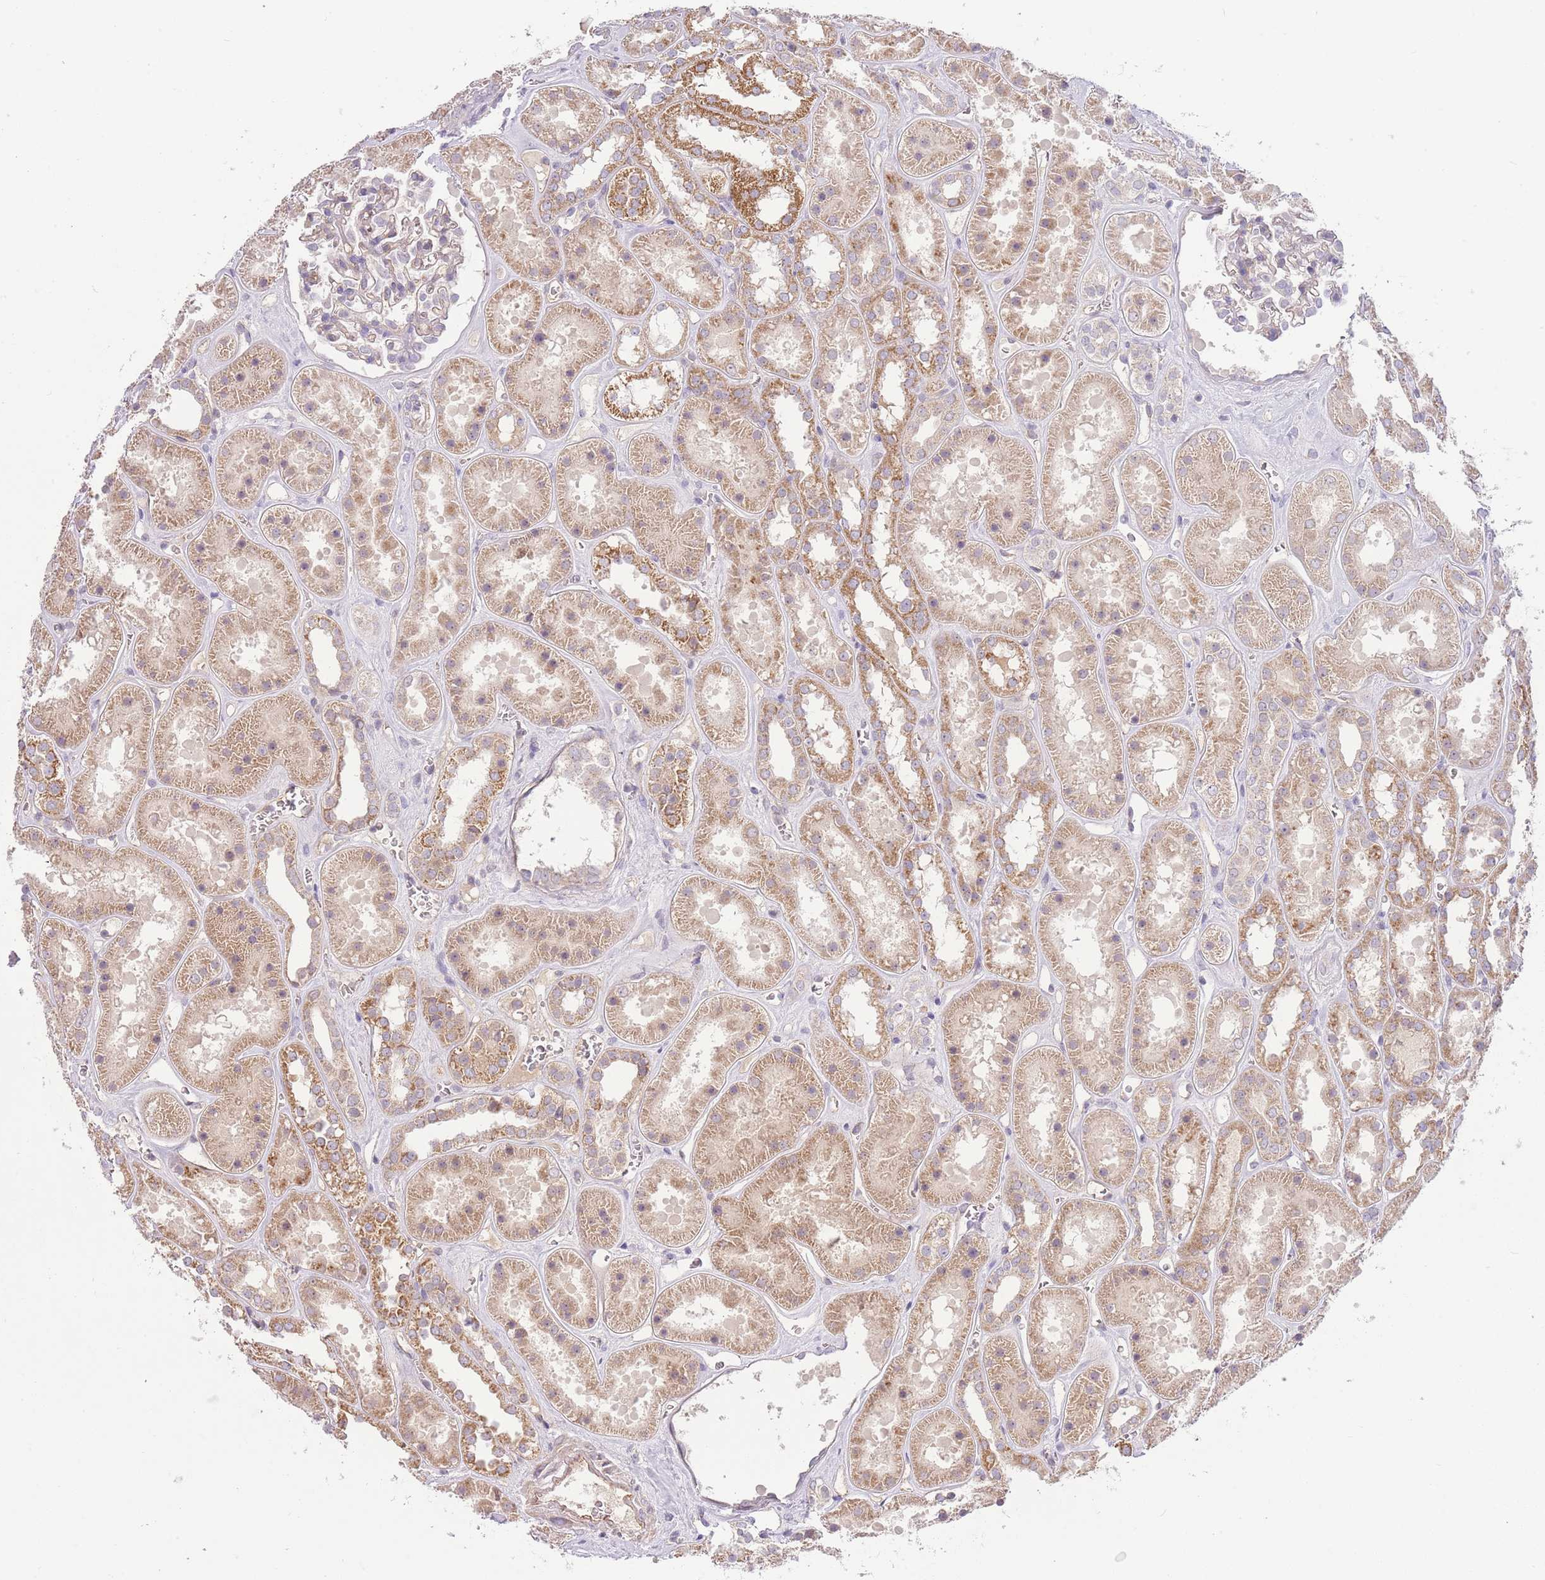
{"staining": {"intensity": "weak", "quantity": "<25%", "location": "cytoplasmic/membranous"}, "tissue": "kidney", "cell_type": "Cells in glomeruli", "image_type": "normal", "snomed": [{"axis": "morphology", "description": "Normal tissue, NOS"}, {"axis": "topography", "description": "Kidney"}], "caption": "IHC histopathology image of normal kidney stained for a protein (brown), which displays no staining in cells in glomeruli.", "gene": "SKOR2", "patient": {"sex": "female", "age": 41}}